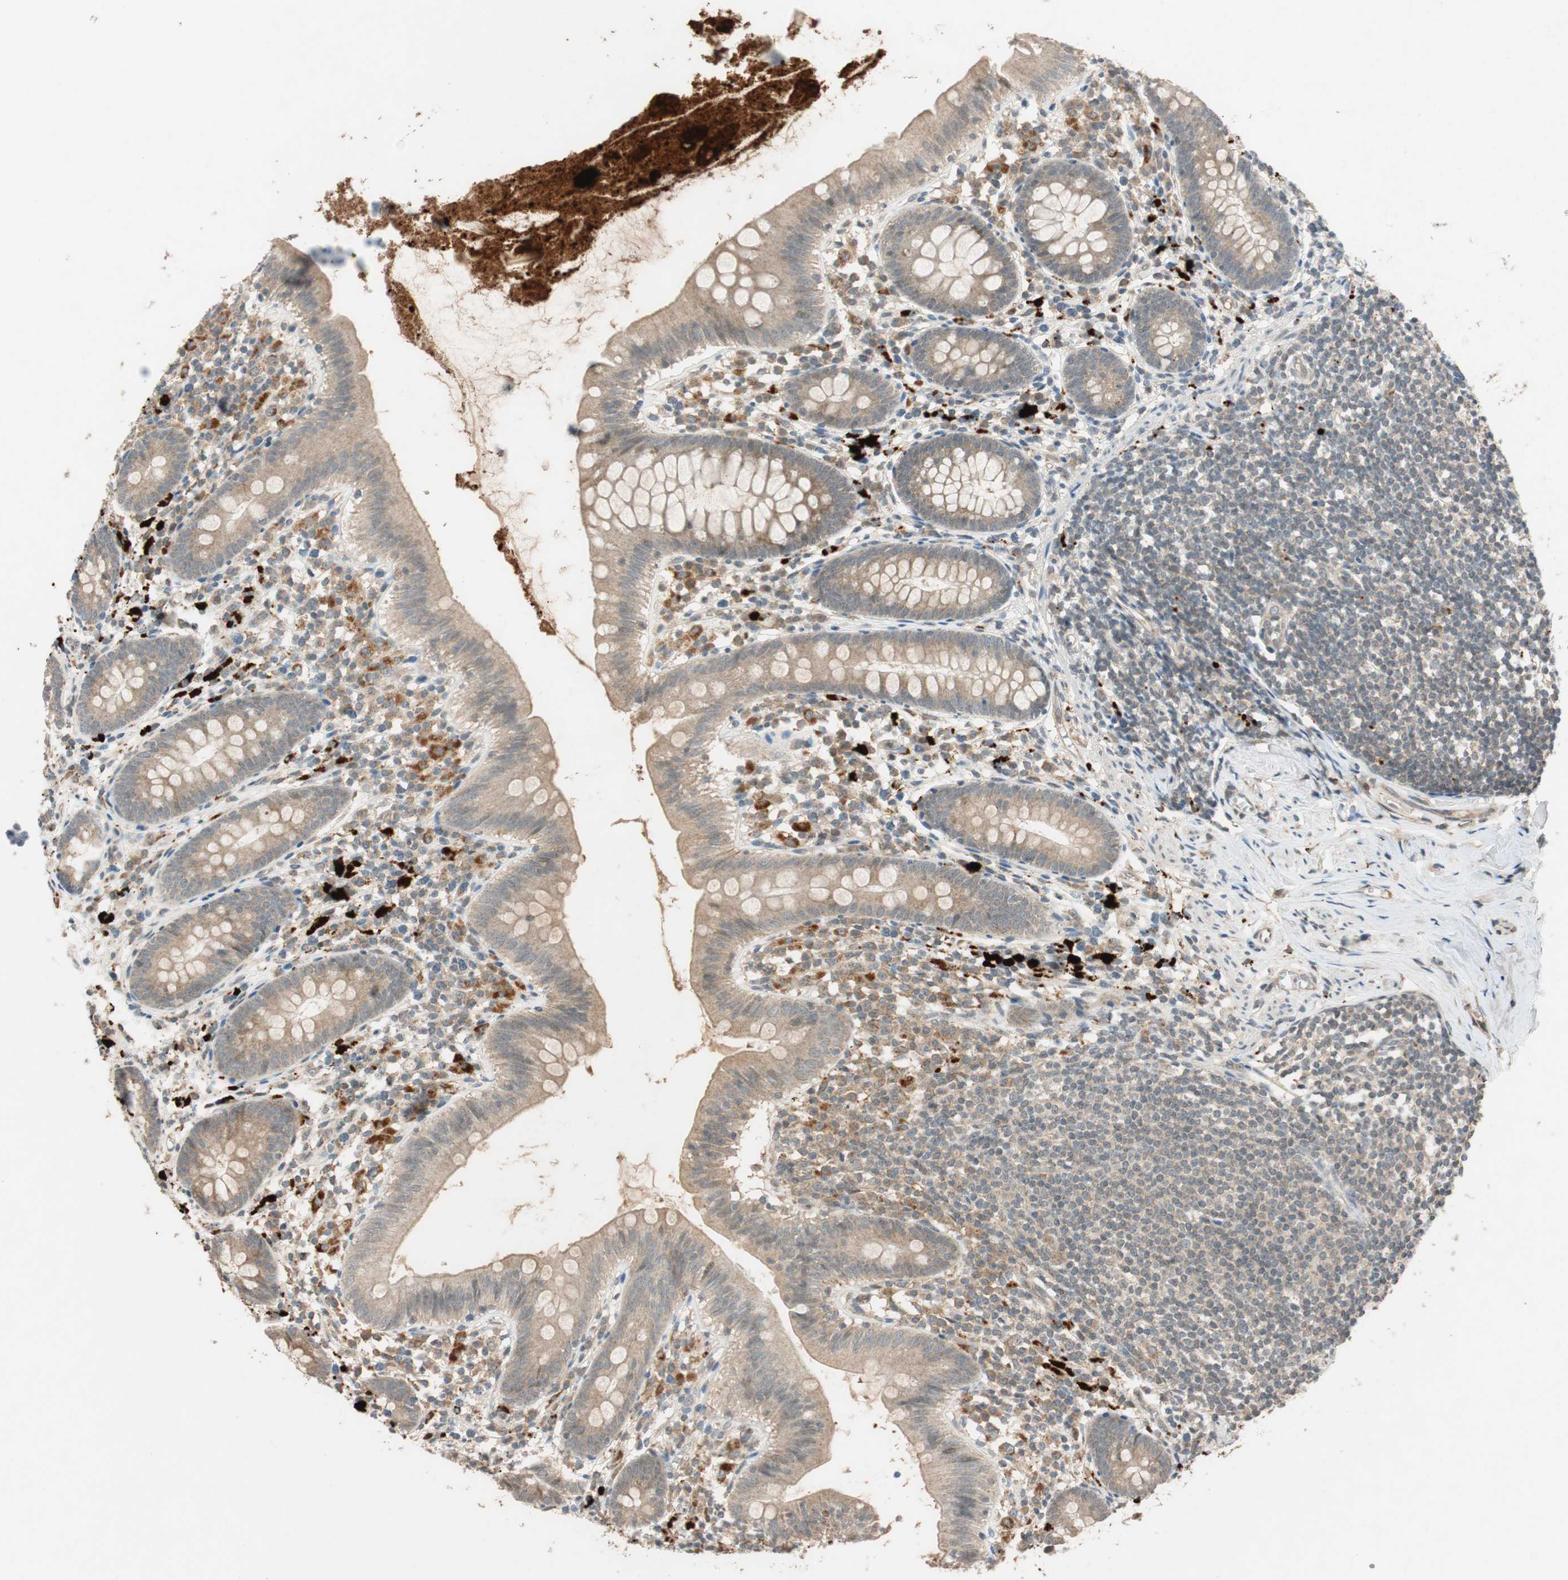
{"staining": {"intensity": "moderate", "quantity": ">75%", "location": "cytoplasmic/membranous"}, "tissue": "appendix", "cell_type": "Glandular cells", "image_type": "normal", "snomed": [{"axis": "morphology", "description": "Normal tissue, NOS"}, {"axis": "topography", "description": "Appendix"}], "caption": "Protein expression analysis of unremarkable human appendix reveals moderate cytoplasmic/membranous expression in about >75% of glandular cells.", "gene": "GLB1", "patient": {"sex": "male", "age": 52}}